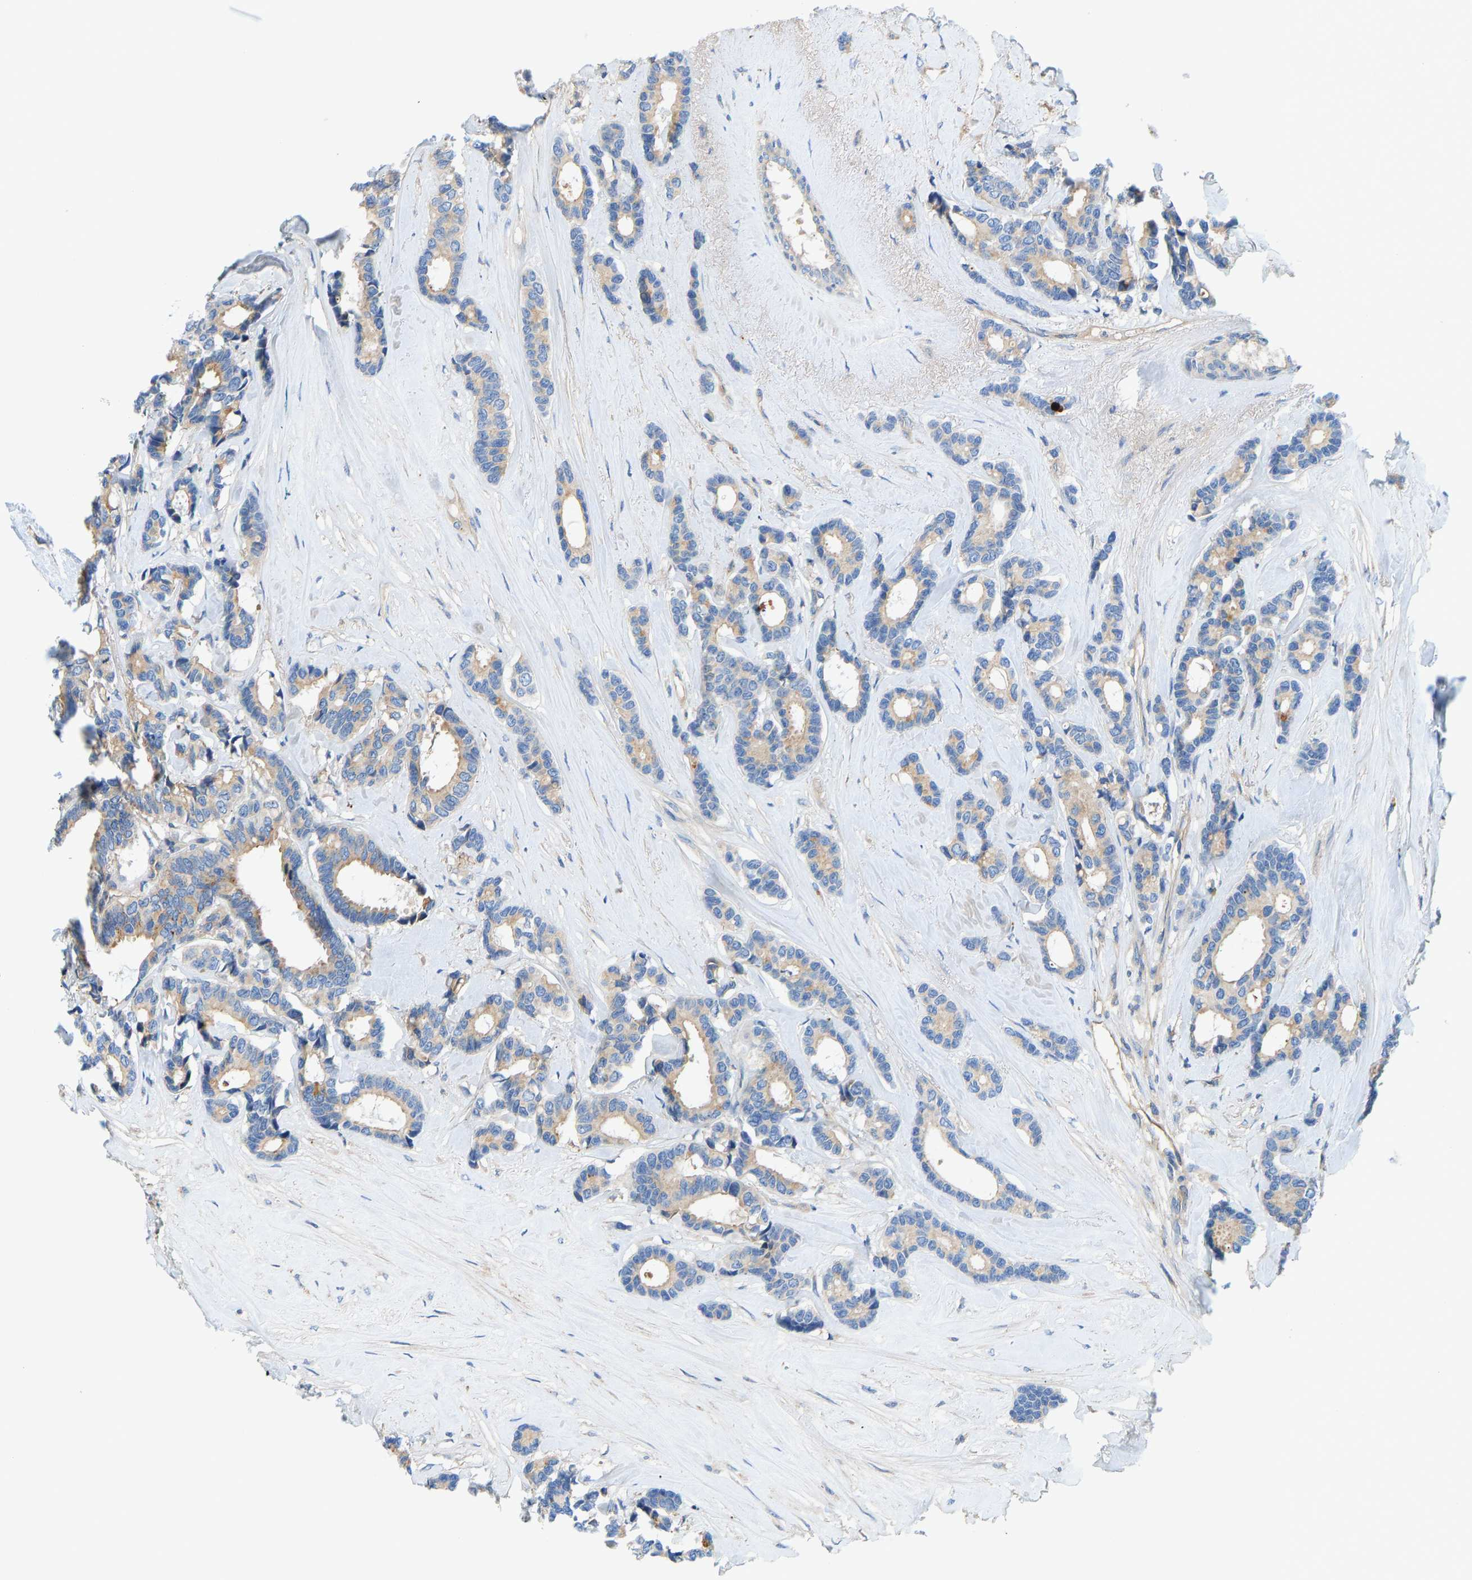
{"staining": {"intensity": "moderate", "quantity": "25%-75%", "location": "cytoplasmic/membranous"}, "tissue": "breast cancer", "cell_type": "Tumor cells", "image_type": "cancer", "snomed": [{"axis": "morphology", "description": "Duct carcinoma"}, {"axis": "topography", "description": "Breast"}], "caption": "Immunohistochemistry (IHC) (DAB (3,3'-diaminobenzidine)) staining of invasive ductal carcinoma (breast) demonstrates moderate cytoplasmic/membranous protein staining in about 25%-75% of tumor cells.", "gene": "CHAD", "patient": {"sex": "female", "age": 87}}